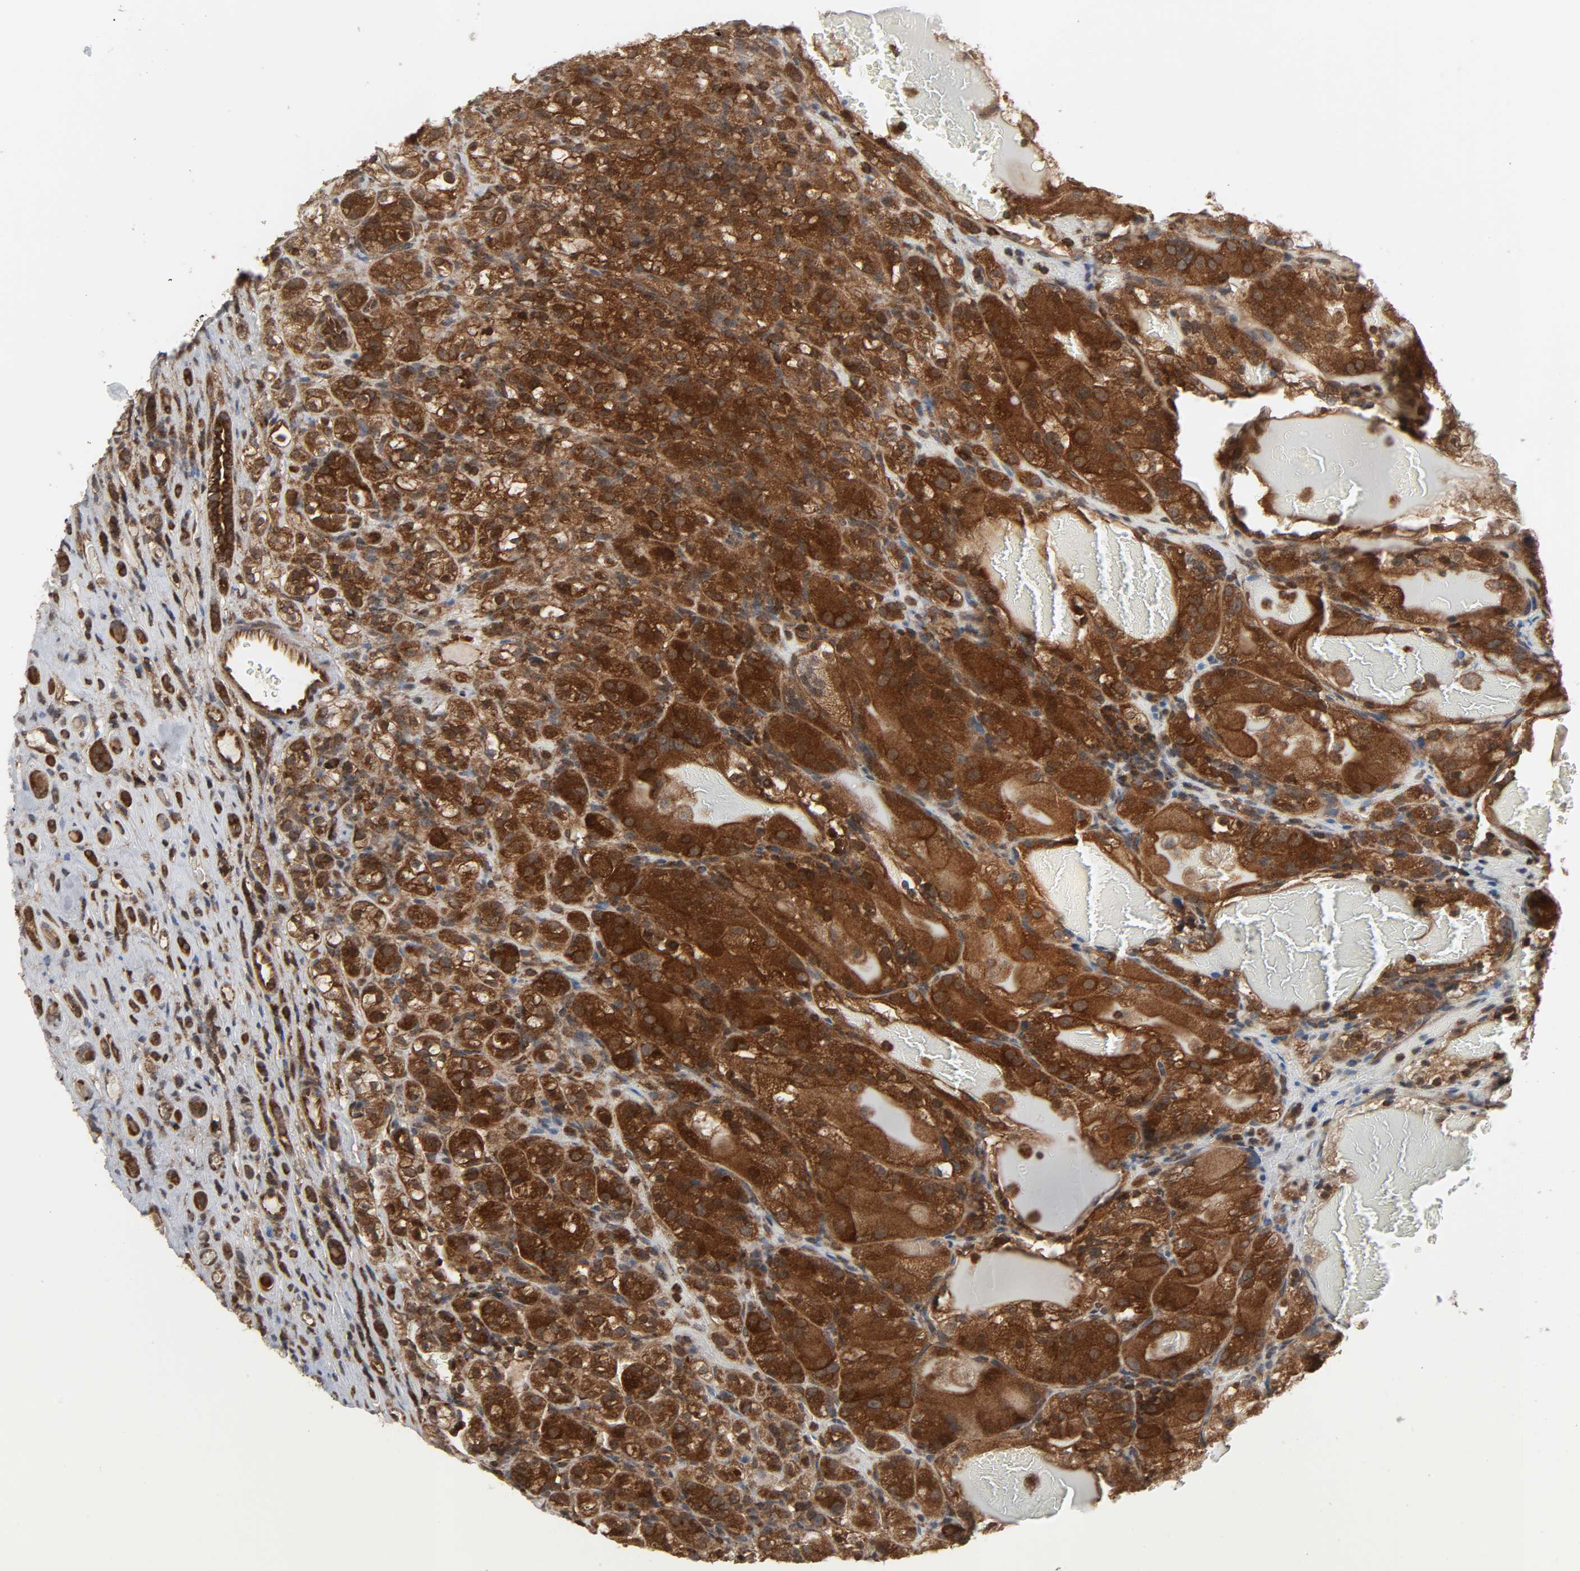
{"staining": {"intensity": "strong", "quantity": ">75%", "location": "cytoplasmic/membranous,nuclear"}, "tissue": "renal cancer", "cell_type": "Tumor cells", "image_type": "cancer", "snomed": [{"axis": "morphology", "description": "Normal tissue, NOS"}, {"axis": "morphology", "description": "Adenocarcinoma, NOS"}, {"axis": "topography", "description": "Kidney"}], "caption": "This photomicrograph displays immunohistochemistry (IHC) staining of human renal cancer, with high strong cytoplasmic/membranous and nuclear staining in about >75% of tumor cells.", "gene": "GSK3A", "patient": {"sex": "male", "age": 61}}